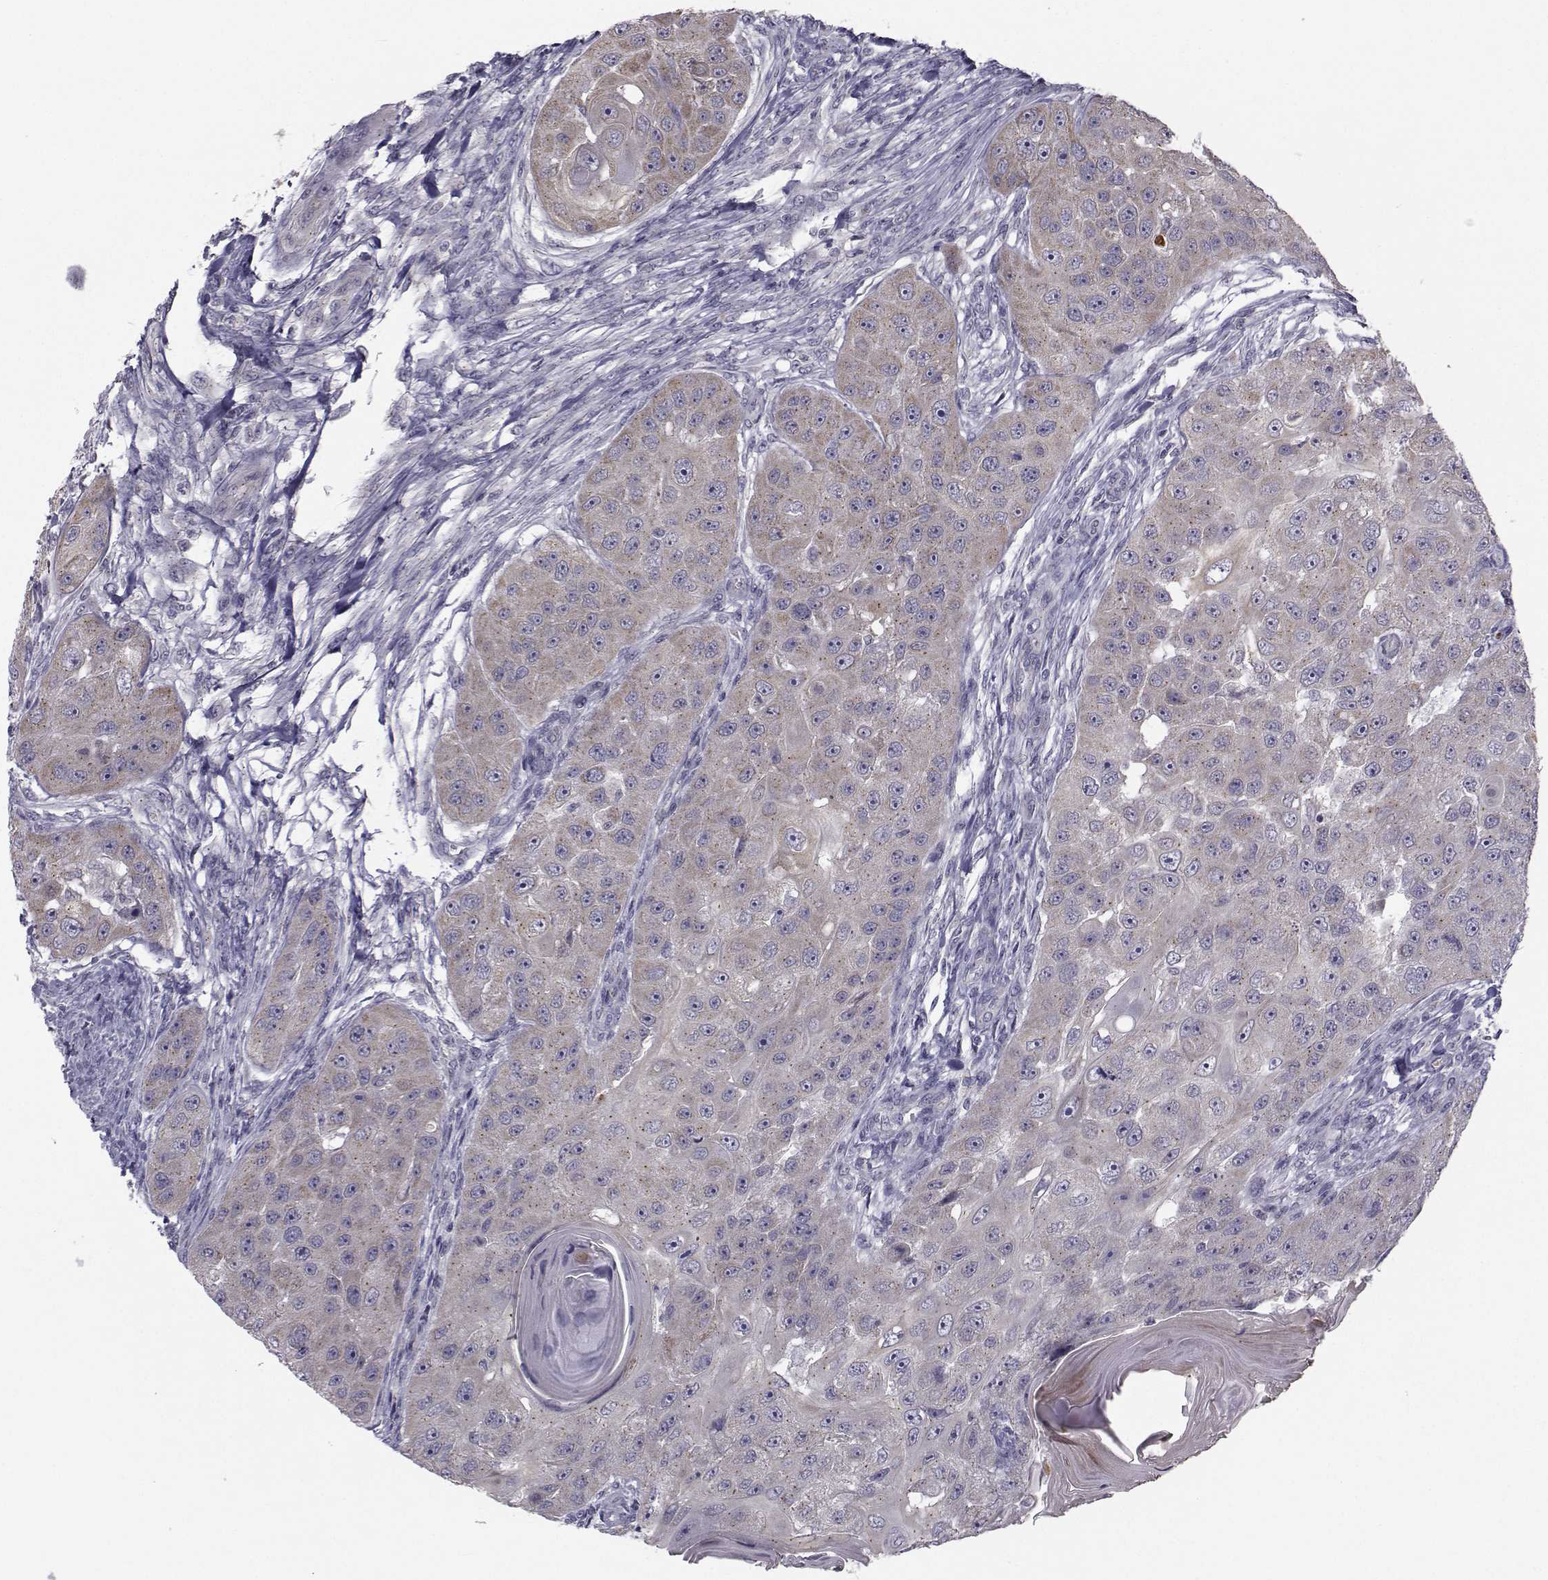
{"staining": {"intensity": "weak", "quantity": "<25%", "location": "cytoplasmic/membranous"}, "tissue": "head and neck cancer", "cell_type": "Tumor cells", "image_type": "cancer", "snomed": [{"axis": "morphology", "description": "Squamous cell carcinoma, NOS"}, {"axis": "topography", "description": "Head-Neck"}], "caption": "The image displays no staining of tumor cells in squamous cell carcinoma (head and neck).", "gene": "ANGPT1", "patient": {"sex": "male", "age": 51}}